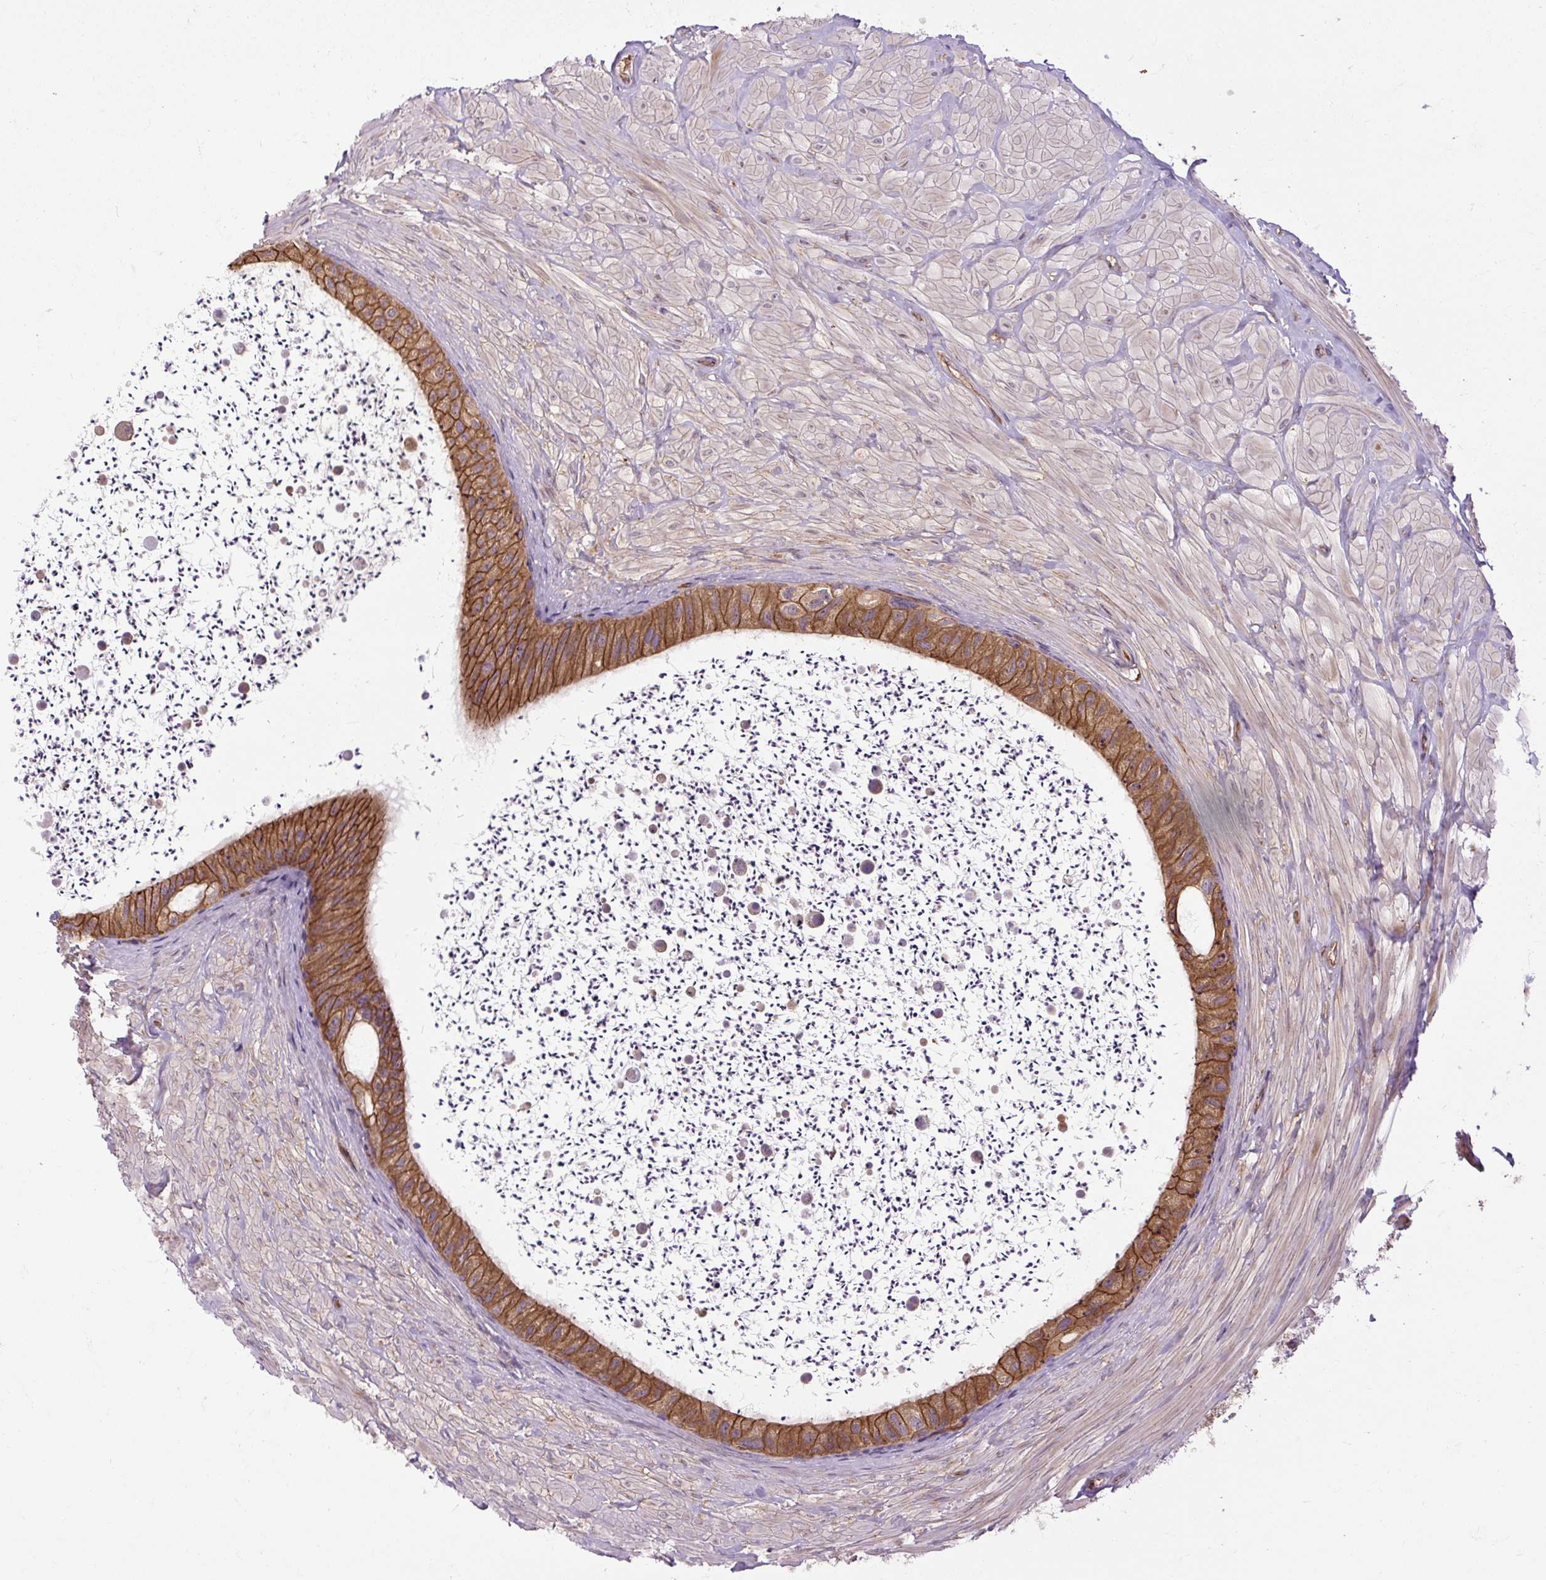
{"staining": {"intensity": "strong", "quantity": ">75%", "location": "cytoplasmic/membranous"}, "tissue": "epididymis", "cell_type": "Glandular cells", "image_type": "normal", "snomed": [{"axis": "morphology", "description": "Normal tissue, NOS"}, {"axis": "topography", "description": "Epididymis"}, {"axis": "topography", "description": "Peripheral nerve tissue"}], "caption": "A high-resolution photomicrograph shows IHC staining of normal epididymis, which demonstrates strong cytoplasmic/membranous staining in about >75% of glandular cells.", "gene": "CCDC93", "patient": {"sex": "male", "age": 32}}